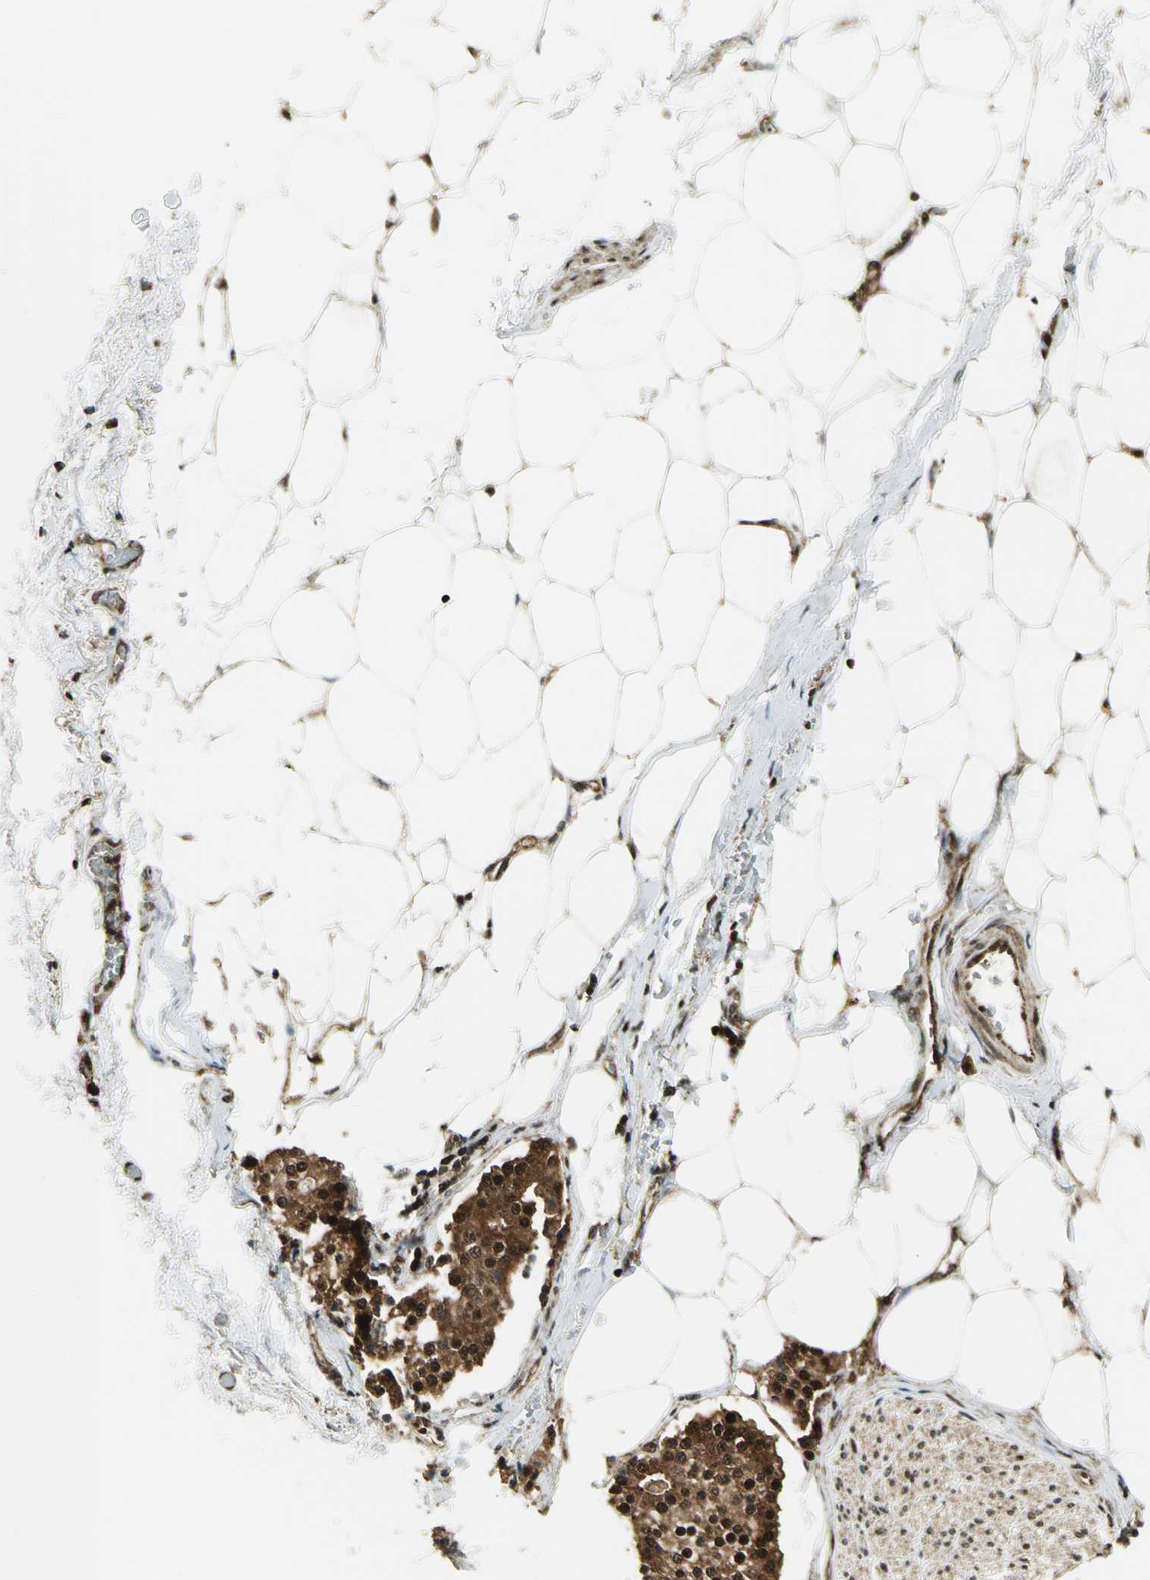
{"staining": {"intensity": "strong", "quantity": ">75%", "location": "cytoplasmic/membranous,nuclear"}, "tissue": "carcinoid", "cell_type": "Tumor cells", "image_type": "cancer", "snomed": [{"axis": "morphology", "description": "Carcinoid, malignant, NOS"}, {"axis": "topography", "description": "Colon"}], "caption": "Protein expression analysis of human carcinoid reveals strong cytoplasmic/membranous and nuclear expression in about >75% of tumor cells.", "gene": "COPS5", "patient": {"sex": "female", "age": 61}}